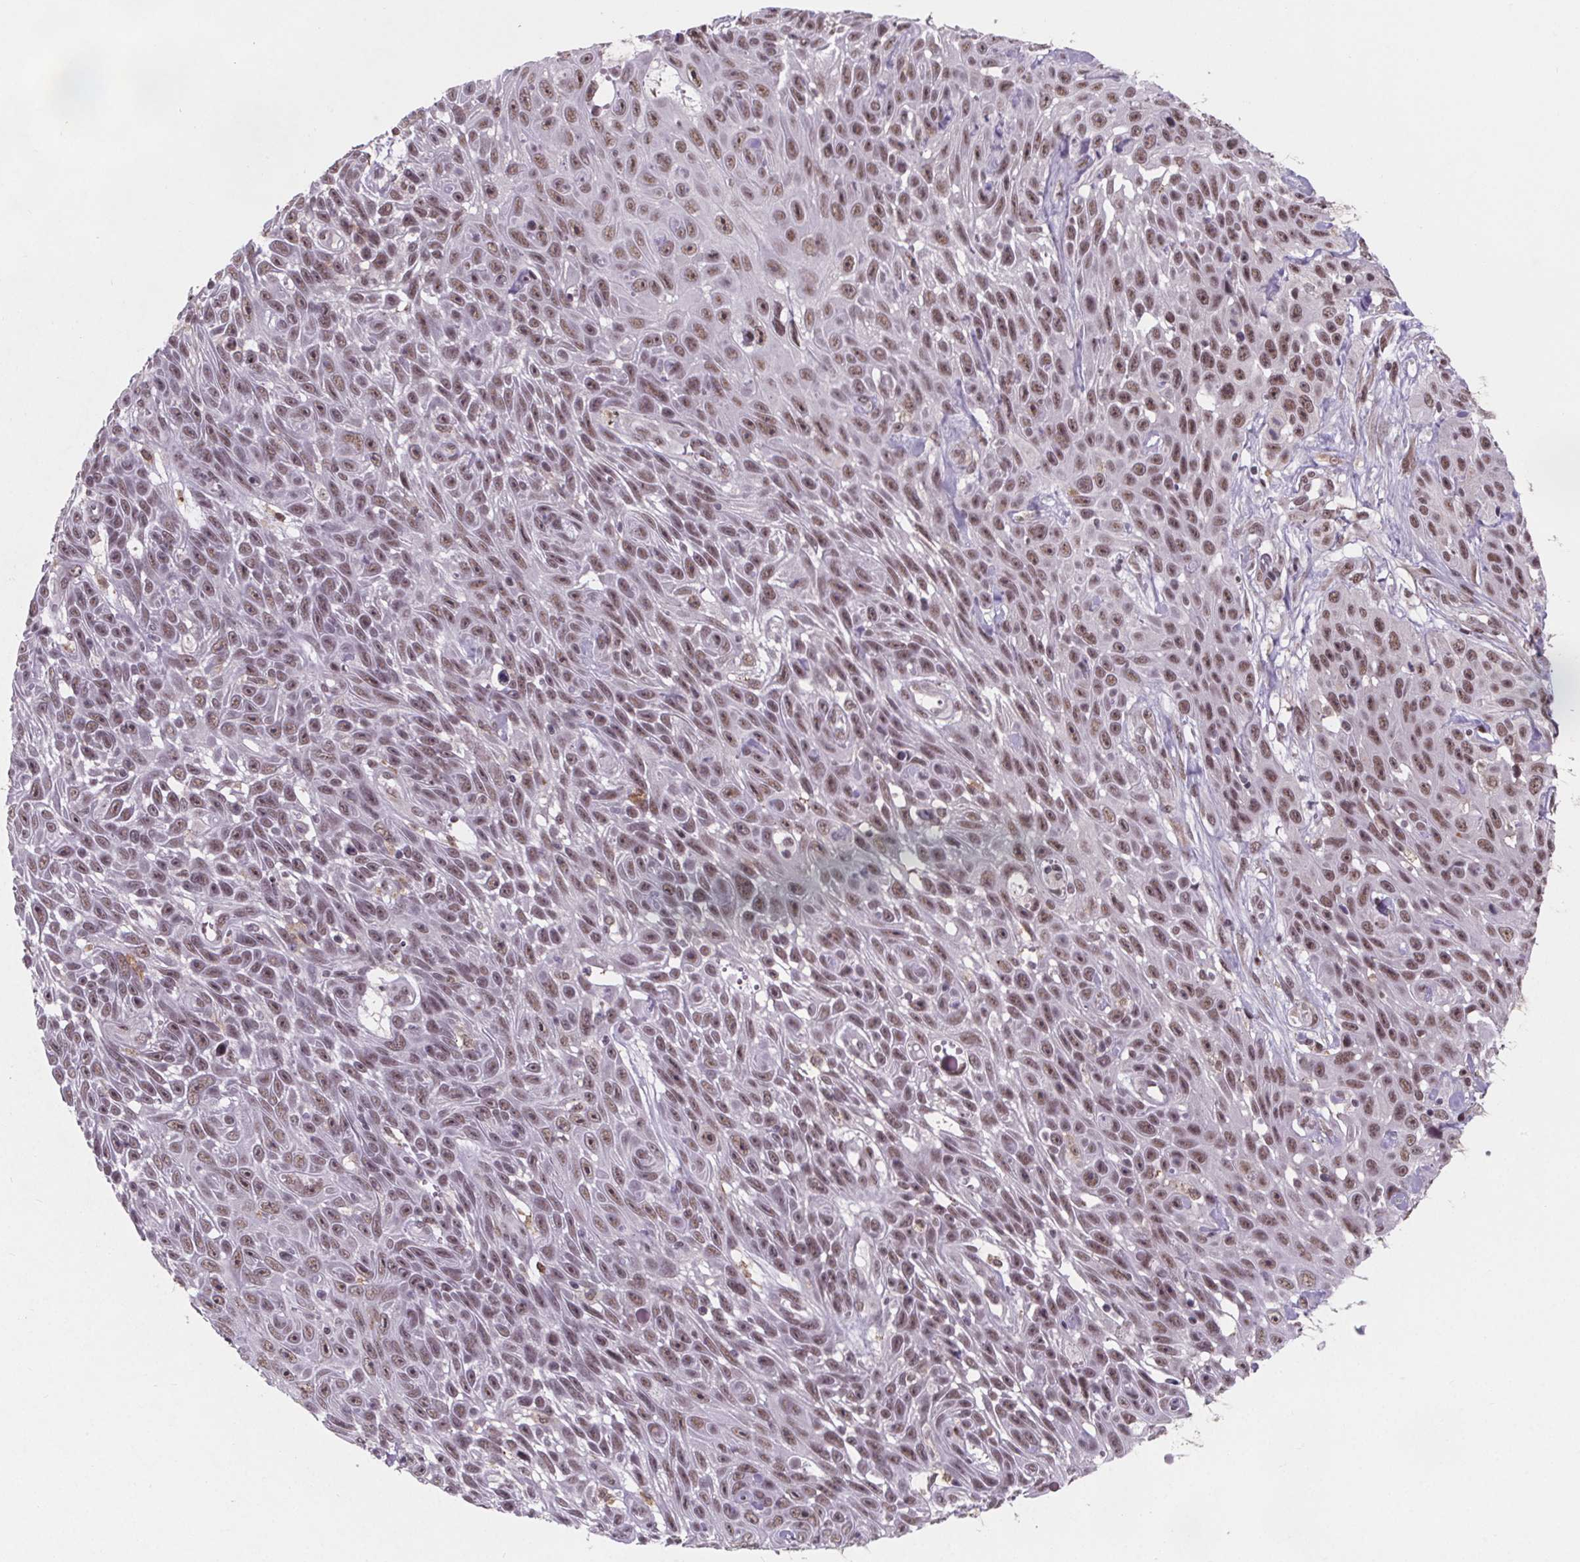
{"staining": {"intensity": "moderate", "quantity": ">75%", "location": "nuclear"}, "tissue": "skin cancer", "cell_type": "Tumor cells", "image_type": "cancer", "snomed": [{"axis": "morphology", "description": "Squamous cell carcinoma, NOS"}, {"axis": "topography", "description": "Skin"}], "caption": "Squamous cell carcinoma (skin) stained for a protein (brown) demonstrates moderate nuclear positive positivity in about >75% of tumor cells.", "gene": "ZNF572", "patient": {"sex": "male", "age": 82}}